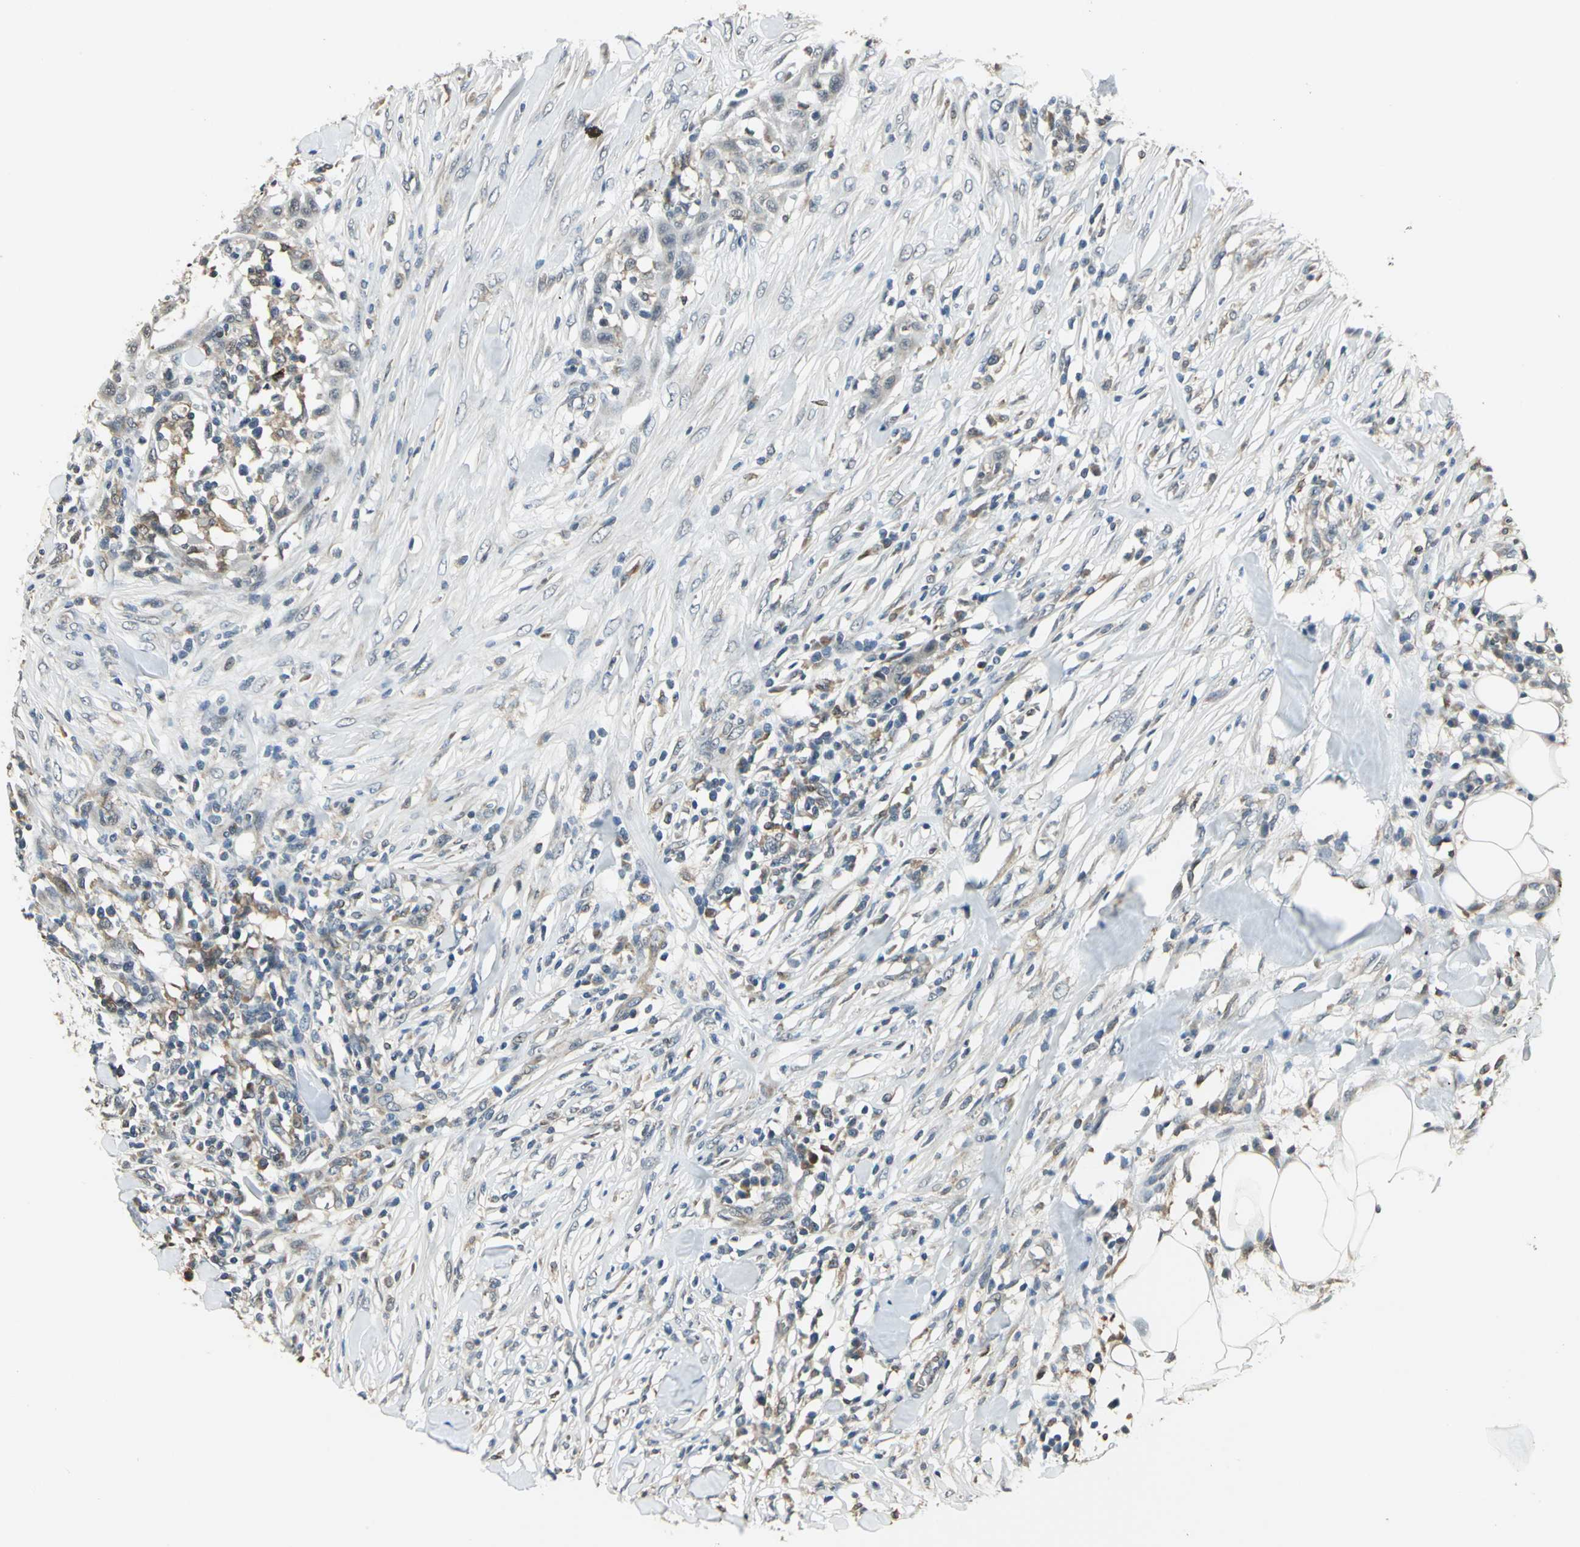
{"staining": {"intensity": "weak", "quantity": "<25%", "location": "cytoplasmic/membranous"}, "tissue": "skin cancer", "cell_type": "Tumor cells", "image_type": "cancer", "snomed": [{"axis": "morphology", "description": "Squamous cell carcinoma, NOS"}, {"axis": "topography", "description": "Skin"}], "caption": "The IHC photomicrograph has no significant expression in tumor cells of skin squamous cell carcinoma tissue.", "gene": "PLAGL2", "patient": {"sex": "male", "age": 24}}